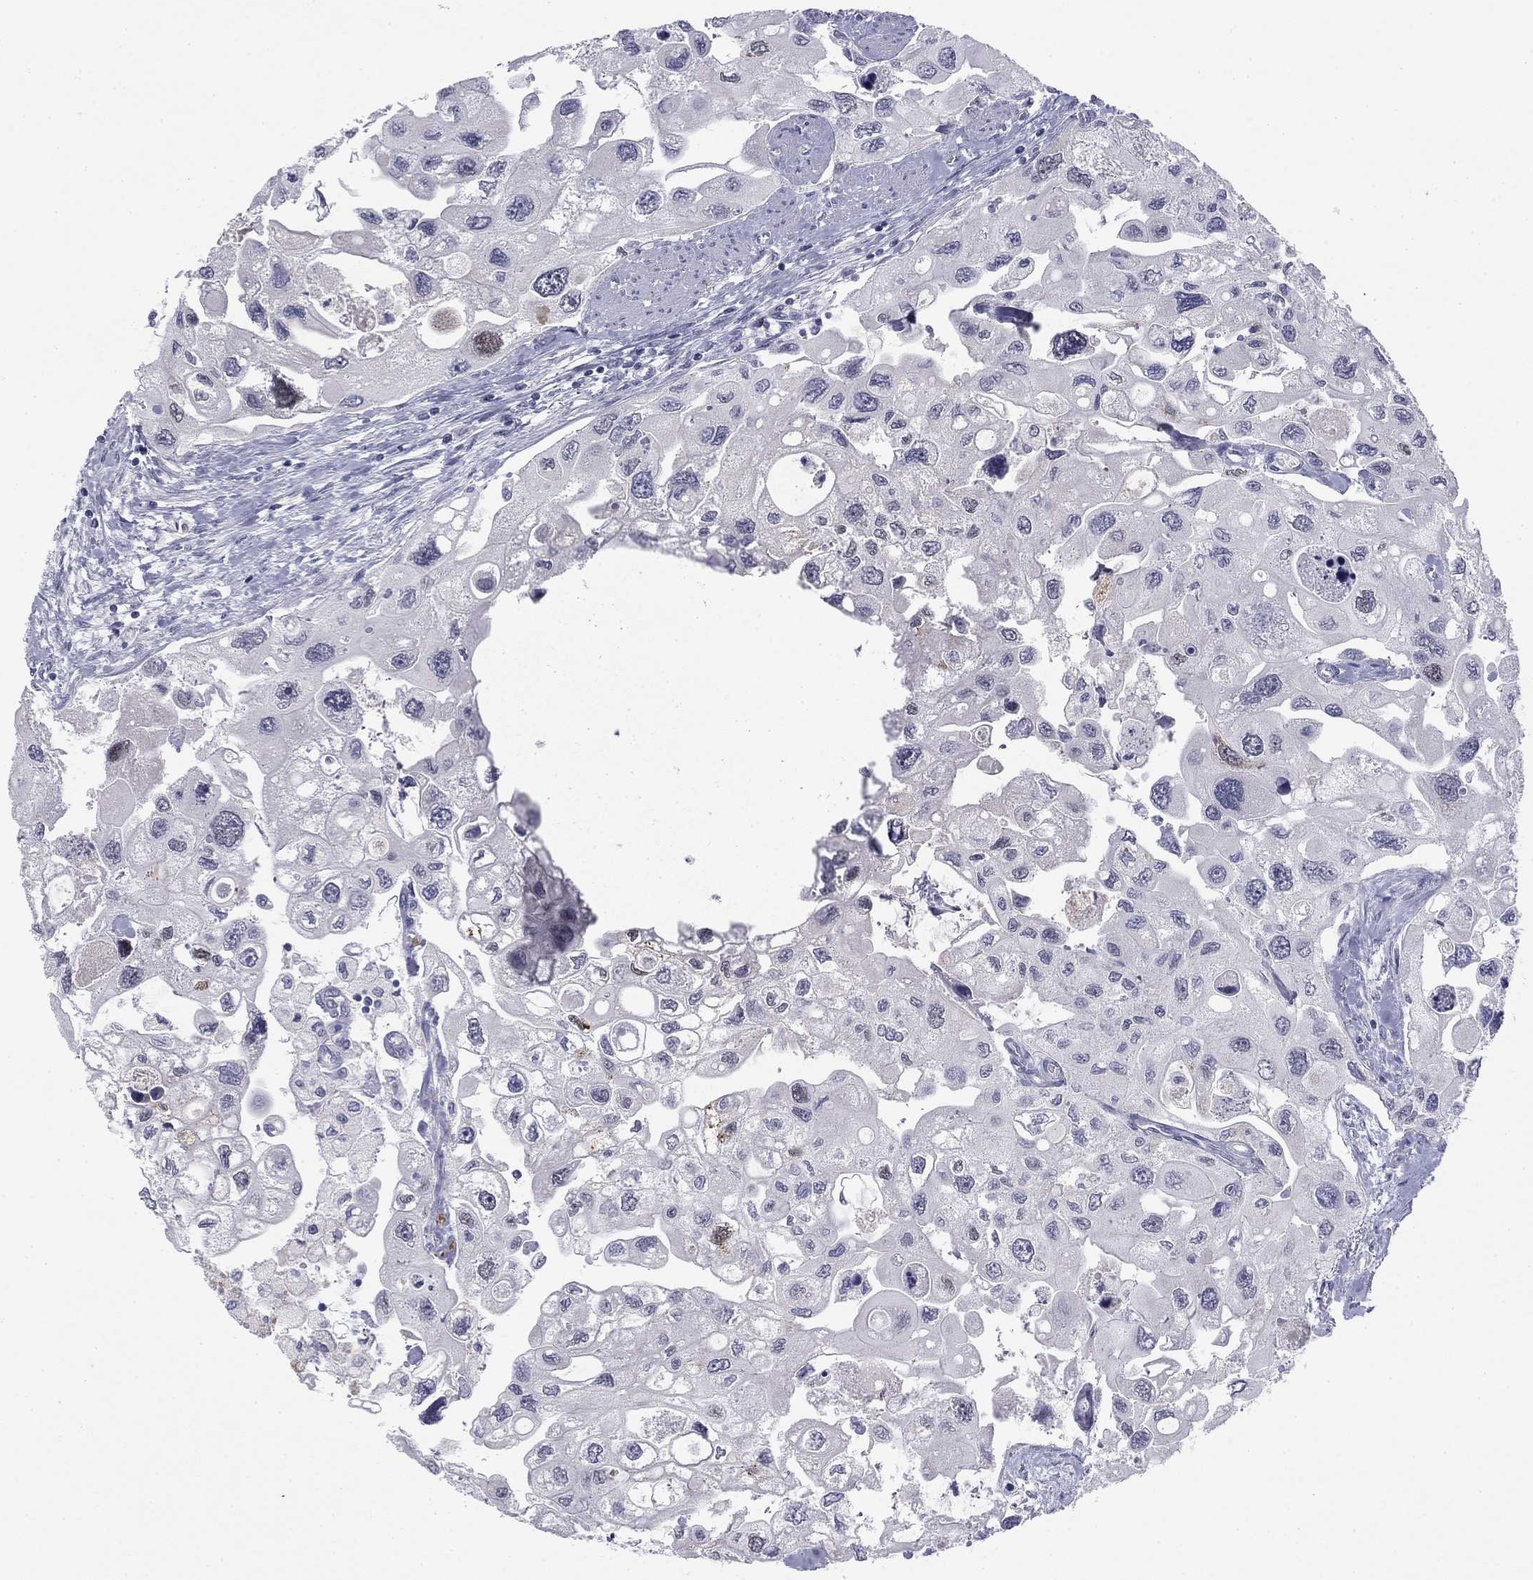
{"staining": {"intensity": "negative", "quantity": "none", "location": "none"}, "tissue": "urothelial cancer", "cell_type": "Tumor cells", "image_type": "cancer", "snomed": [{"axis": "morphology", "description": "Urothelial carcinoma, High grade"}, {"axis": "topography", "description": "Urinary bladder"}], "caption": "High power microscopy micrograph of an immunohistochemistry (IHC) image of urothelial carcinoma (high-grade), revealing no significant positivity in tumor cells.", "gene": "TFAP2B", "patient": {"sex": "male", "age": 59}}